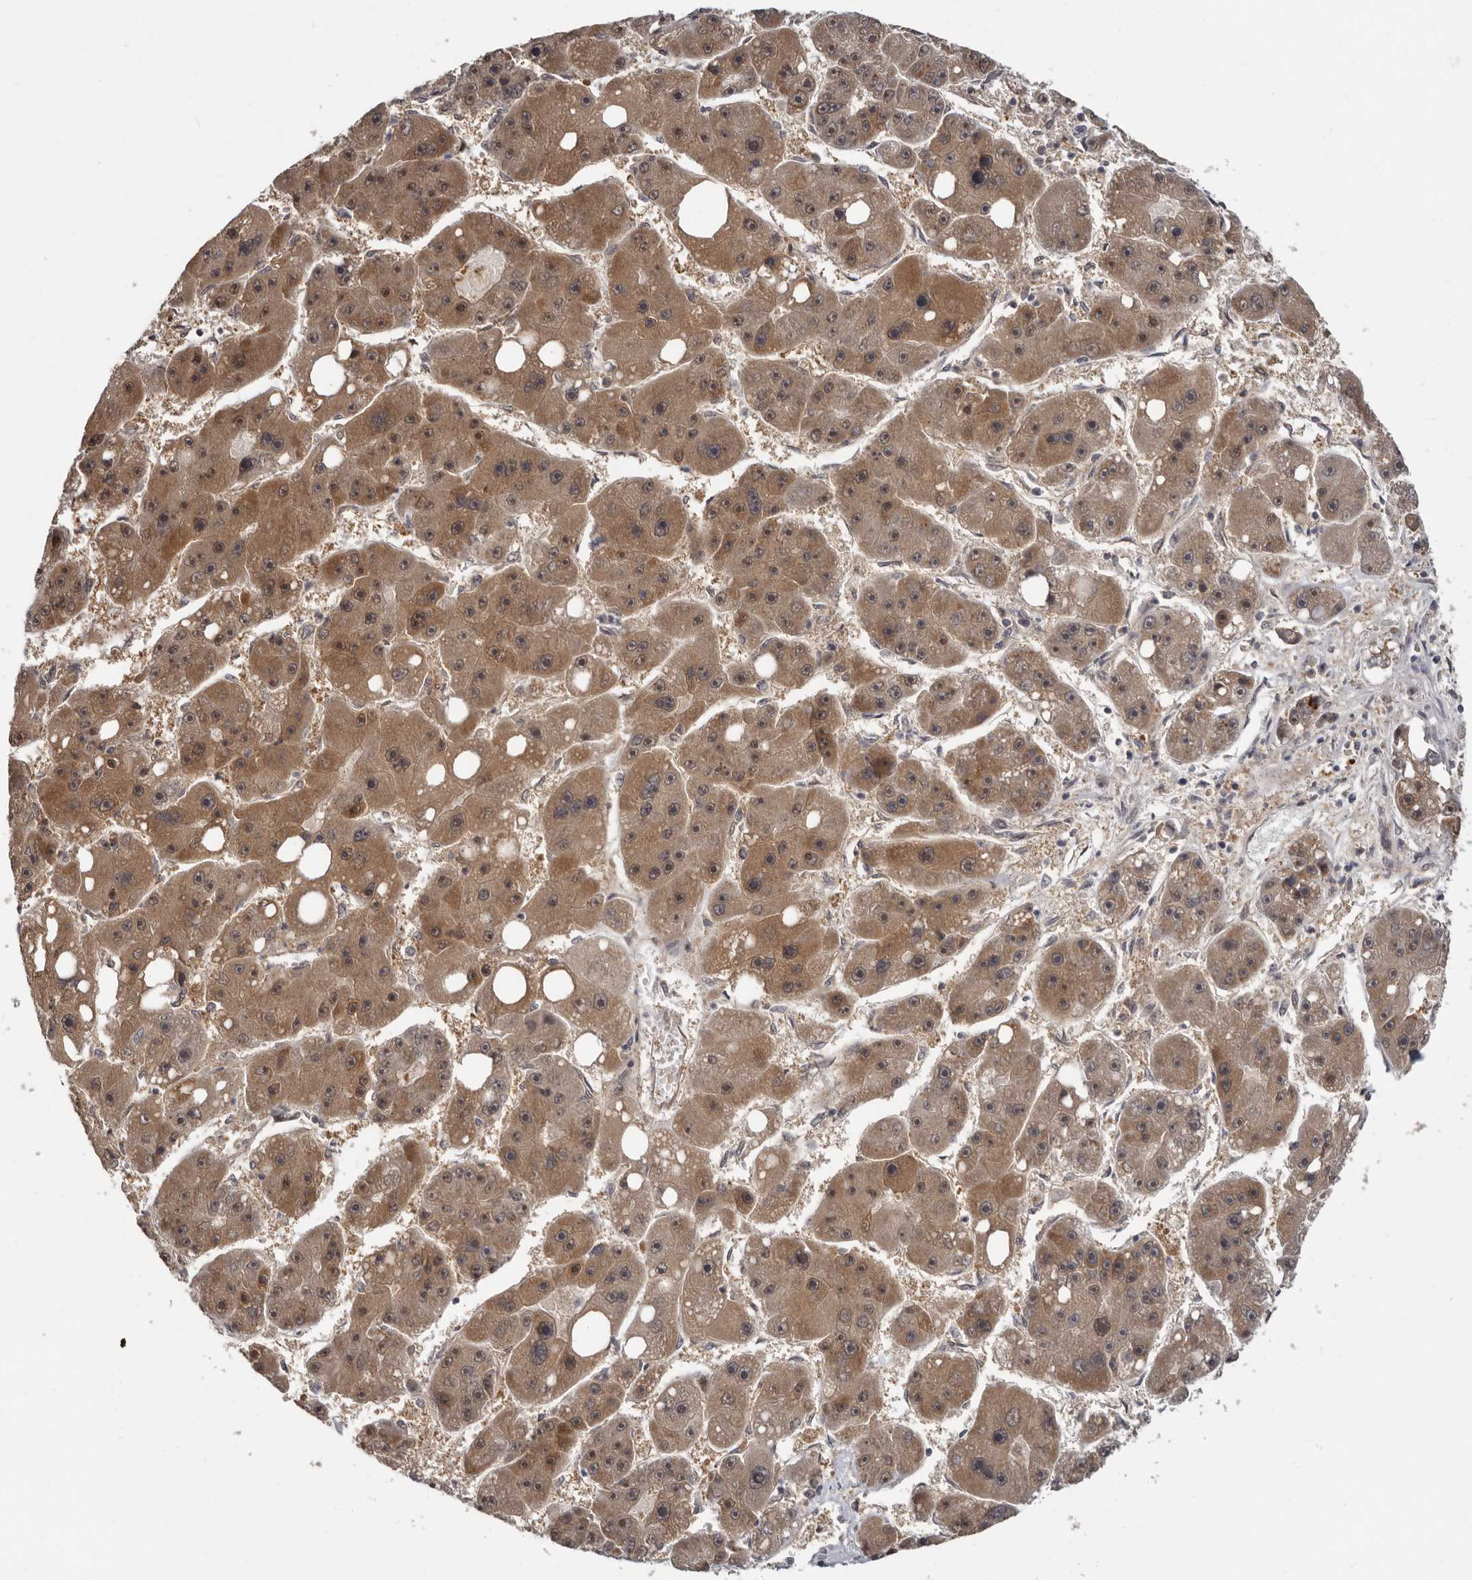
{"staining": {"intensity": "moderate", "quantity": ">75%", "location": "cytoplasmic/membranous"}, "tissue": "liver cancer", "cell_type": "Tumor cells", "image_type": "cancer", "snomed": [{"axis": "morphology", "description": "Carcinoma, Hepatocellular, NOS"}, {"axis": "topography", "description": "Liver"}], "caption": "This is an image of immunohistochemistry staining of liver hepatocellular carcinoma, which shows moderate staining in the cytoplasmic/membranous of tumor cells.", "gene": "BAD", "patient": {"sex": "female", "age": 61}}